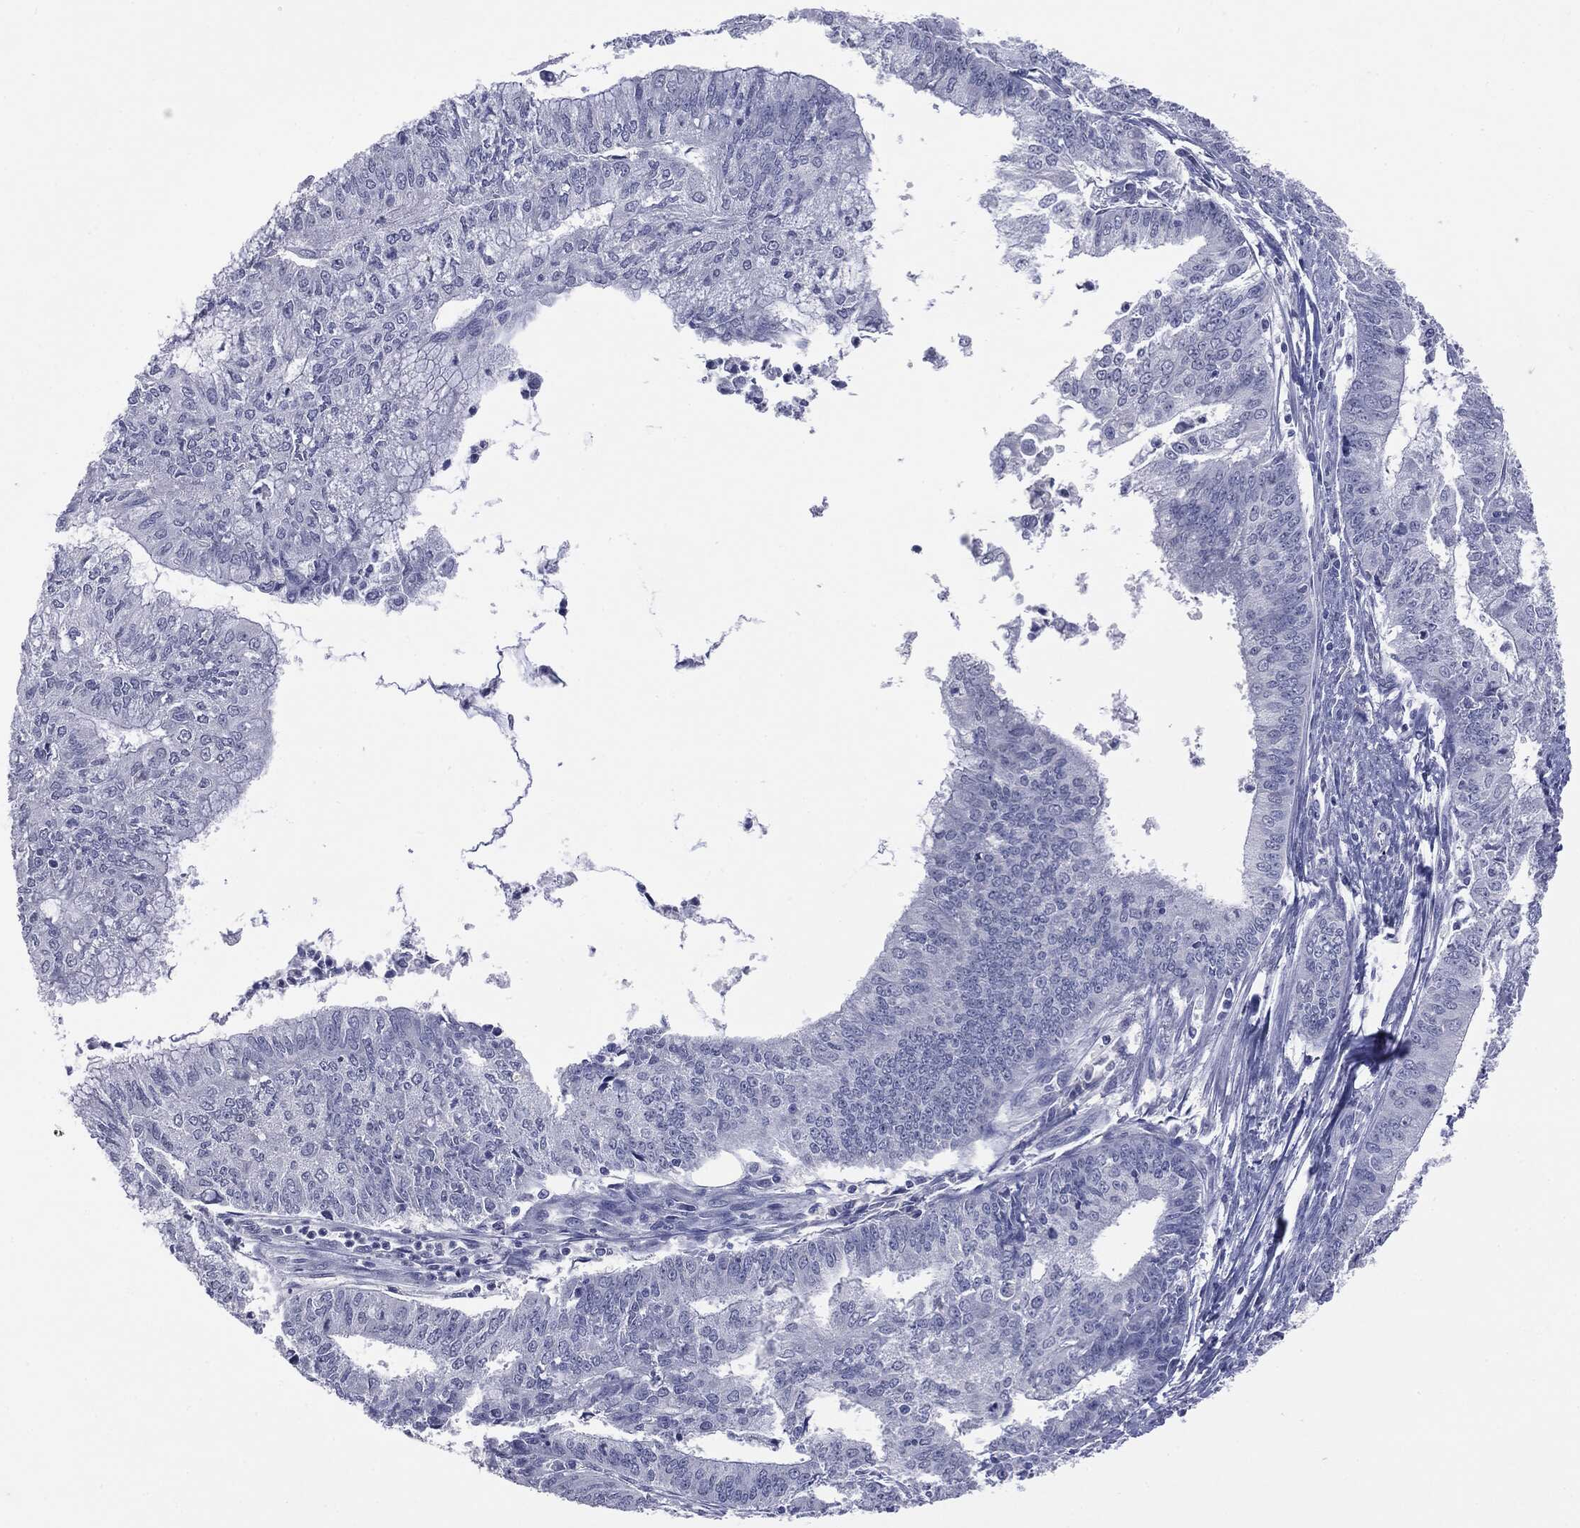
{"staining": {"intensity": "negative", "quantity": "none", "location": "none"}, "tissue": "endometrial cancer", "cell_type": "Tumor cells", "image_type": "cancer", "snomed": [{"axis": "morphology", "description": "Adenocarcinoma, NOS"}, {"axis": "topography", "description": "Endometrium"}], "caption": "There is no significant staining in tumor cells of endometrial adenocarcinoma.", "gene": "TSHB", "patient": {"sex": "female", "age": 61}}